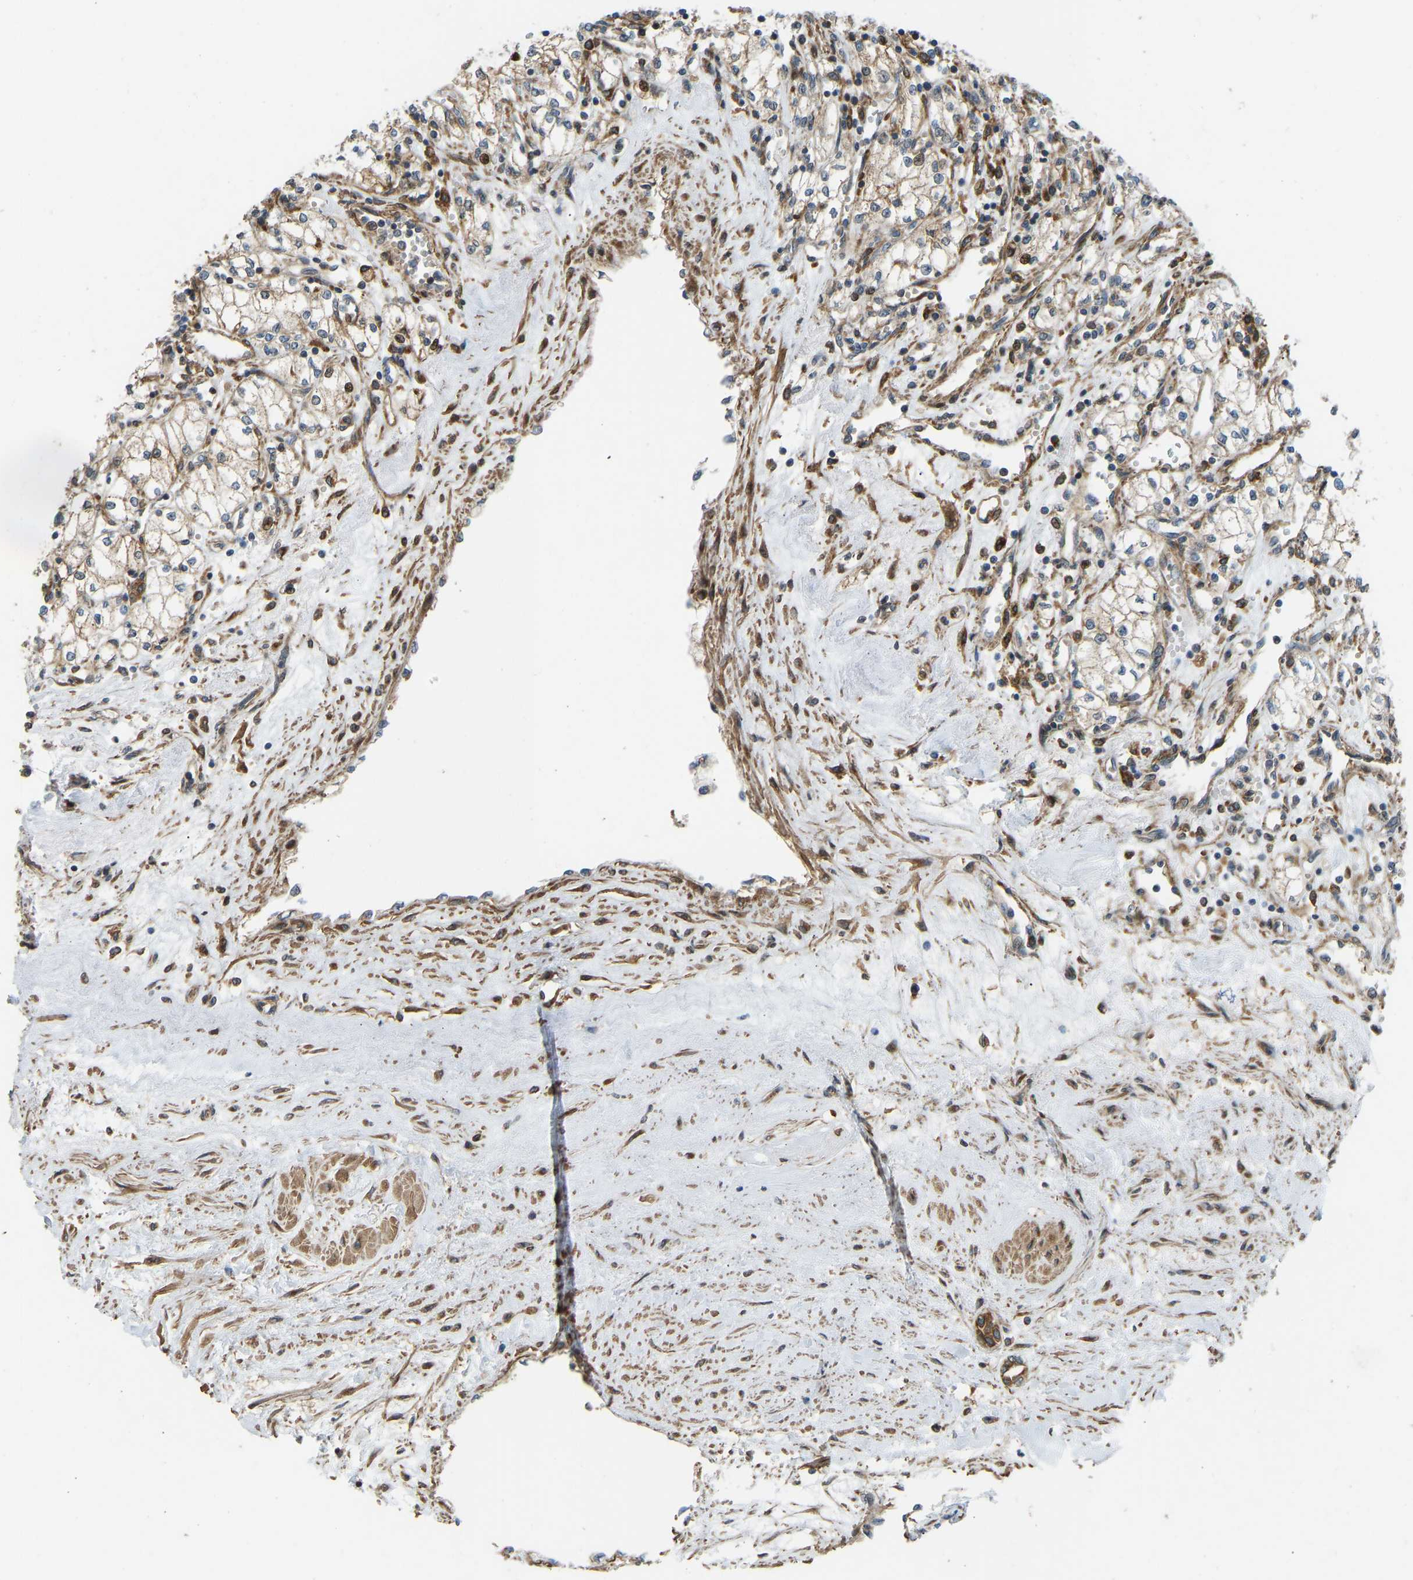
{"staining": {"intensity": "moderate", "quantity": ">75%", "location": "cytoplasmic/membranous"}, "tissue": "renal cancer", "cell_type": "Tumor cells", "image_type": "cancer", "snomed": [{"axis": "morphology", "description": "Adenocarcinoma, NOS"}, {"axis": "topography", "description": "Kidney"}], "caption": "Renal adenocarcinoma tissue reveals moderate cytoplasmic/membranous positivity in about >75% of tumor cells, visualized by immunohistochemistry. (DAB = brown stain, brightfield microscopy at high magnification).", "gene": "OS9", "patient": {"sex": "male", "age": 59}}